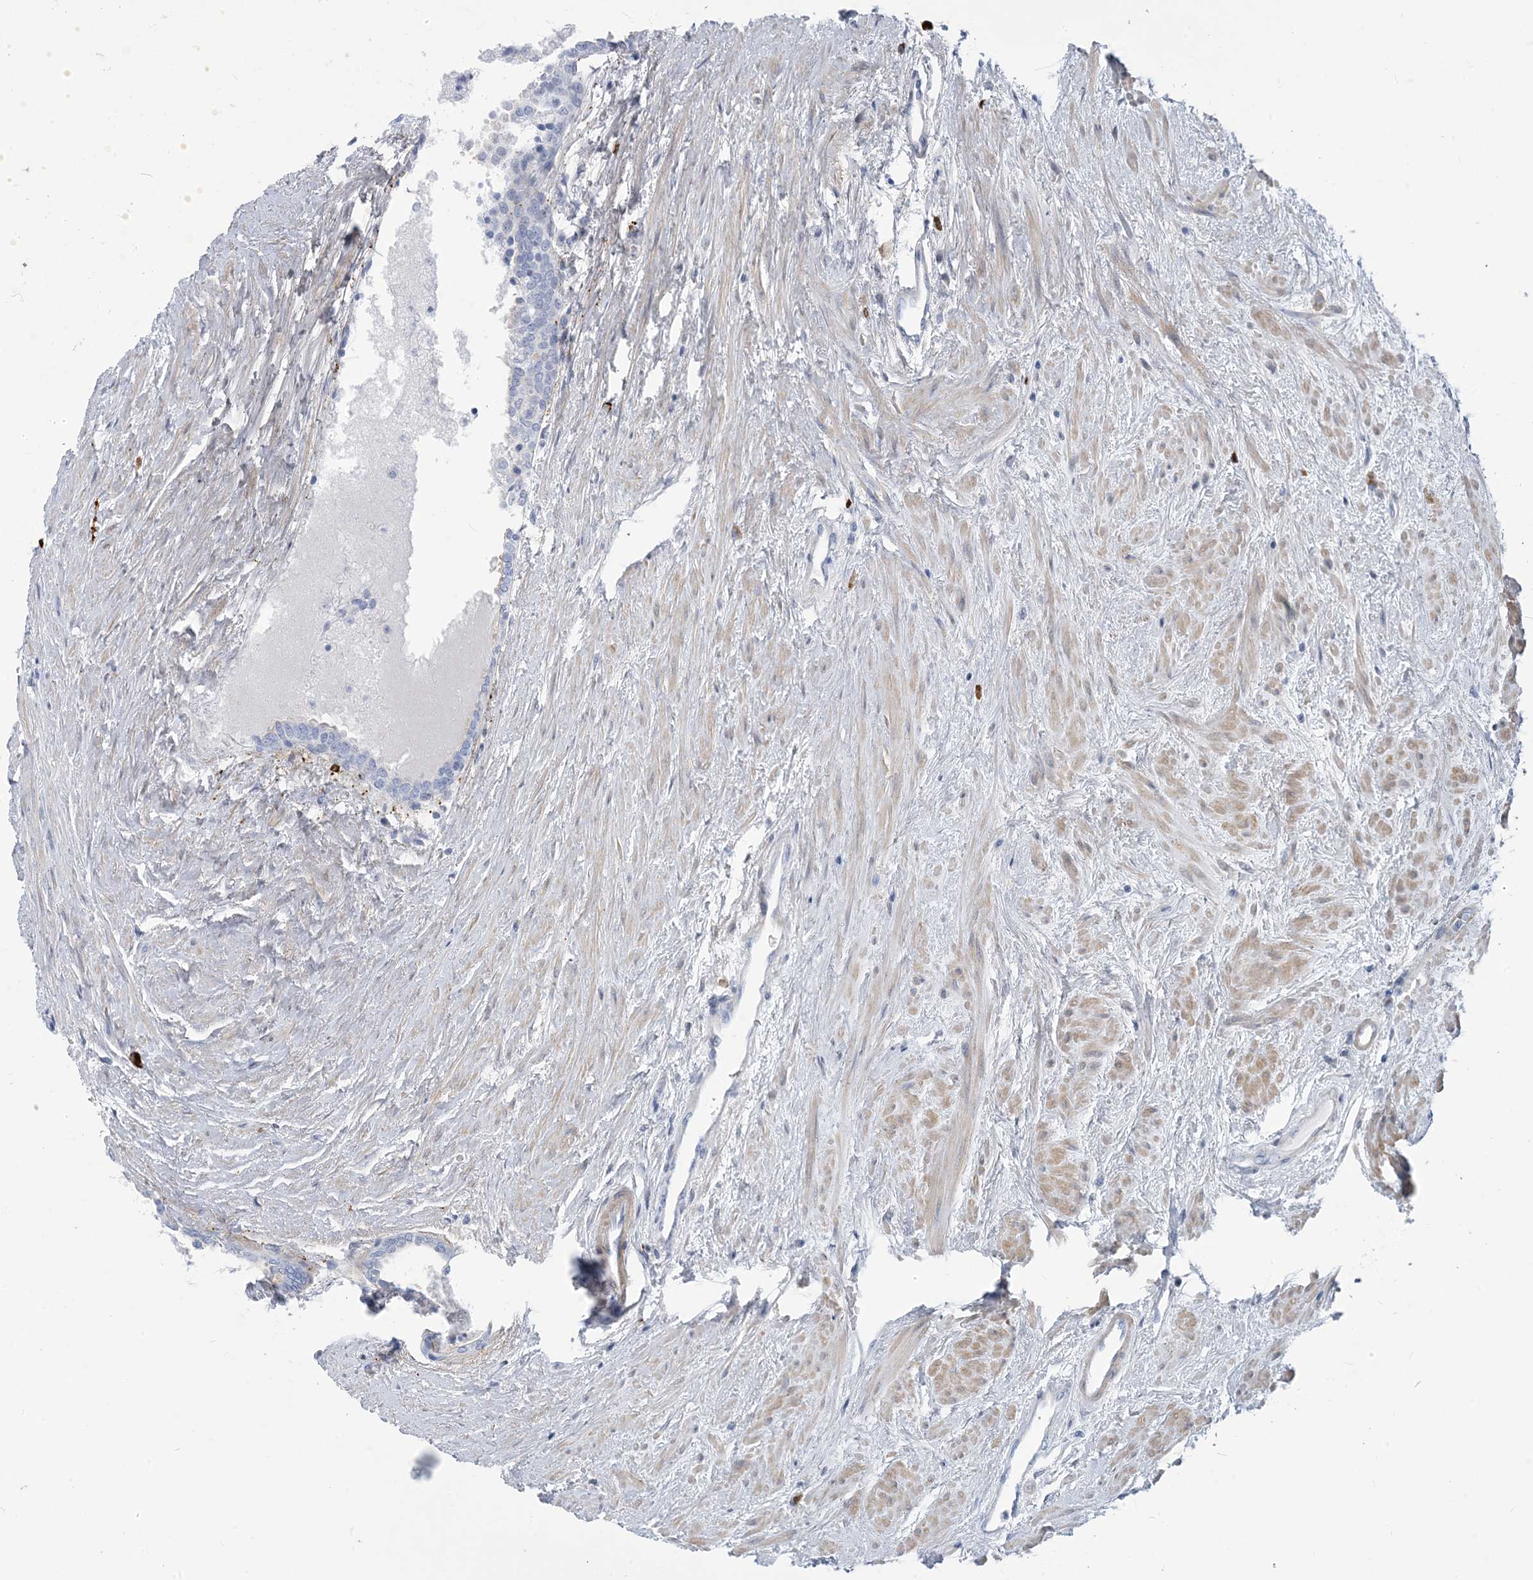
{"staining": {"intensity": "negative", "quantity": "none", "location": "none"}, "tissue": "prostate cancer", "cell_type": "Tumor cells", "image_type": "cancer", "snomed": [{"axis": "morphology", "description": "Adenocarcinoma, High grade"}, {"axis": "topography", "description": "Prostate"}], "caption": "This is a photomicrograph of immunohistochemistry (IHC) staining of adenocarcinoma (high-grade) (prostate), which shows no expression in tumor cells. (DAB (3,3'-diaminobenzidine) immunohistochemistry (IHC), high magnification).", "gene": "MOXD1", "patient": {"sex": "male", "age": 61}}